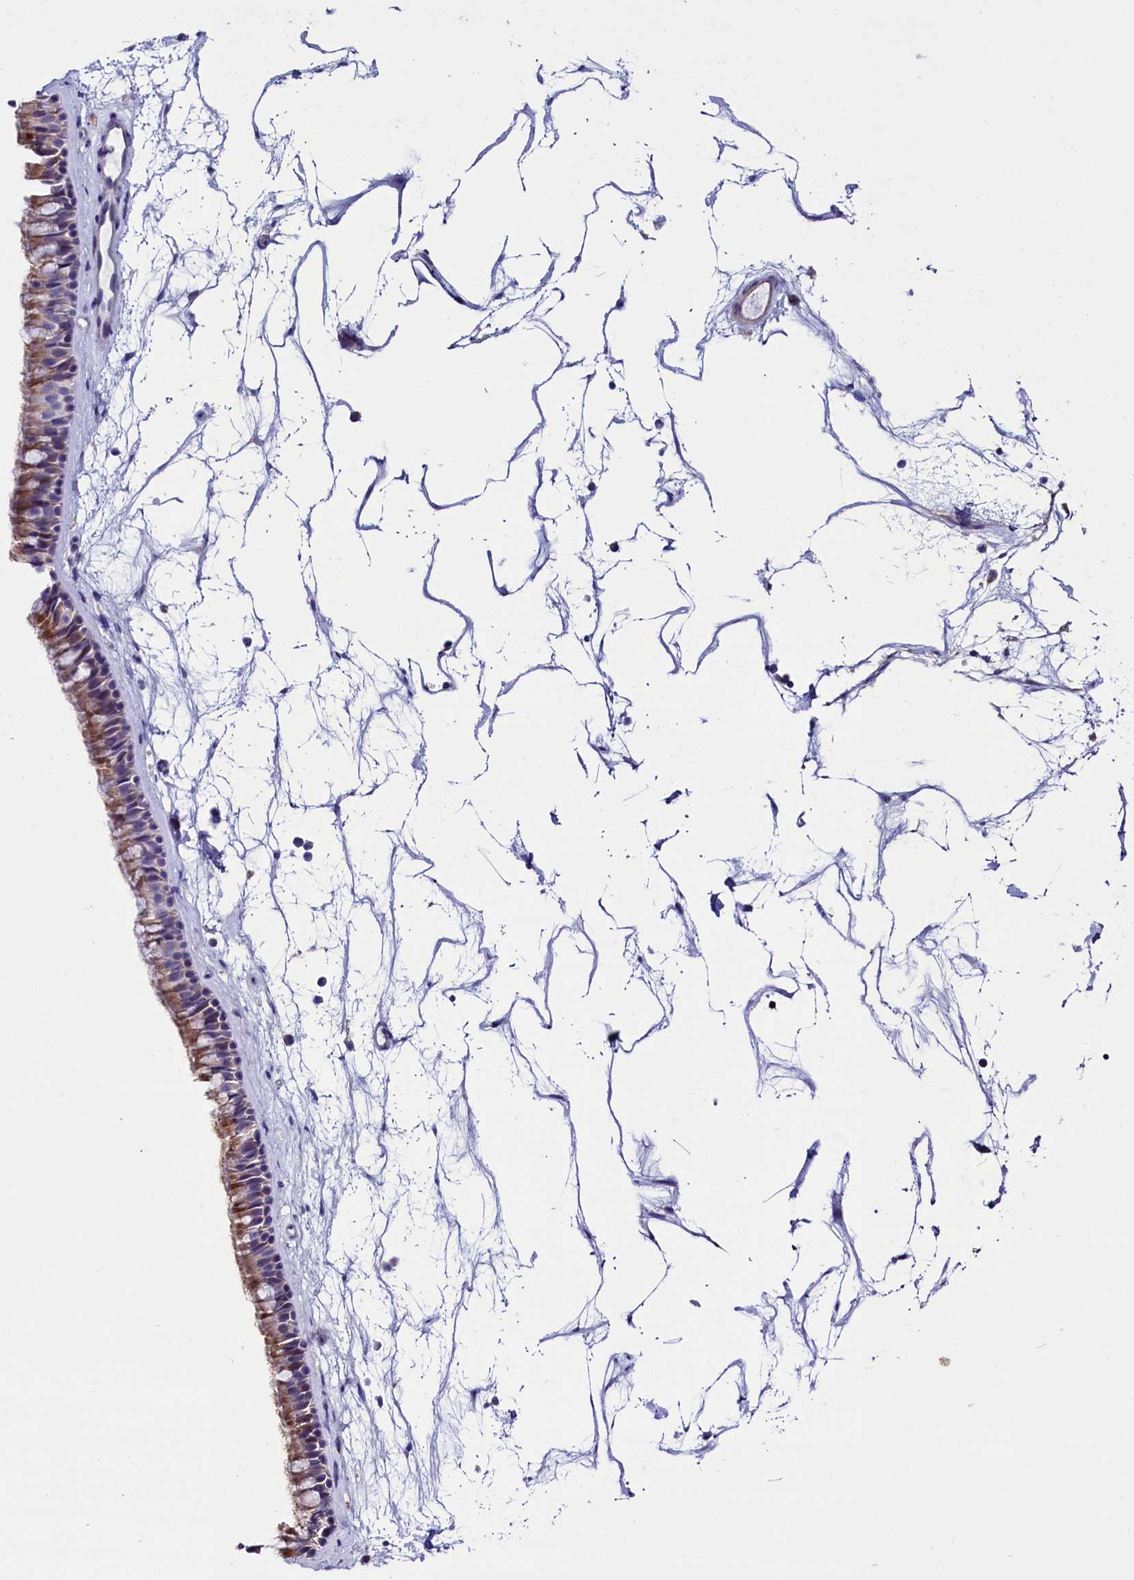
{"staining": {"intensity": "moderate", "quantity": ">75%", "location": "cytoplasmic/membranous"}, "tissue": "nasopharynx", "cell_type": "Respiratory epithelial cells", "image_type": "normal", "snomed": [{"axis": "morphology", "description": "Normal tissue, NOS"}, {"axis": "topography", "description": "Nasopharynx"}], "caption": "An immunohistochemistry (IHC) histopathology image of unremarkable tissue is shown. Protein staining in brown labels moderate cytoplasmic/membranous positivity in nasopharynx within respiratory epithelial cells.", "gene": "SCD5", "patient": {"sex": "male", "age": 64}}